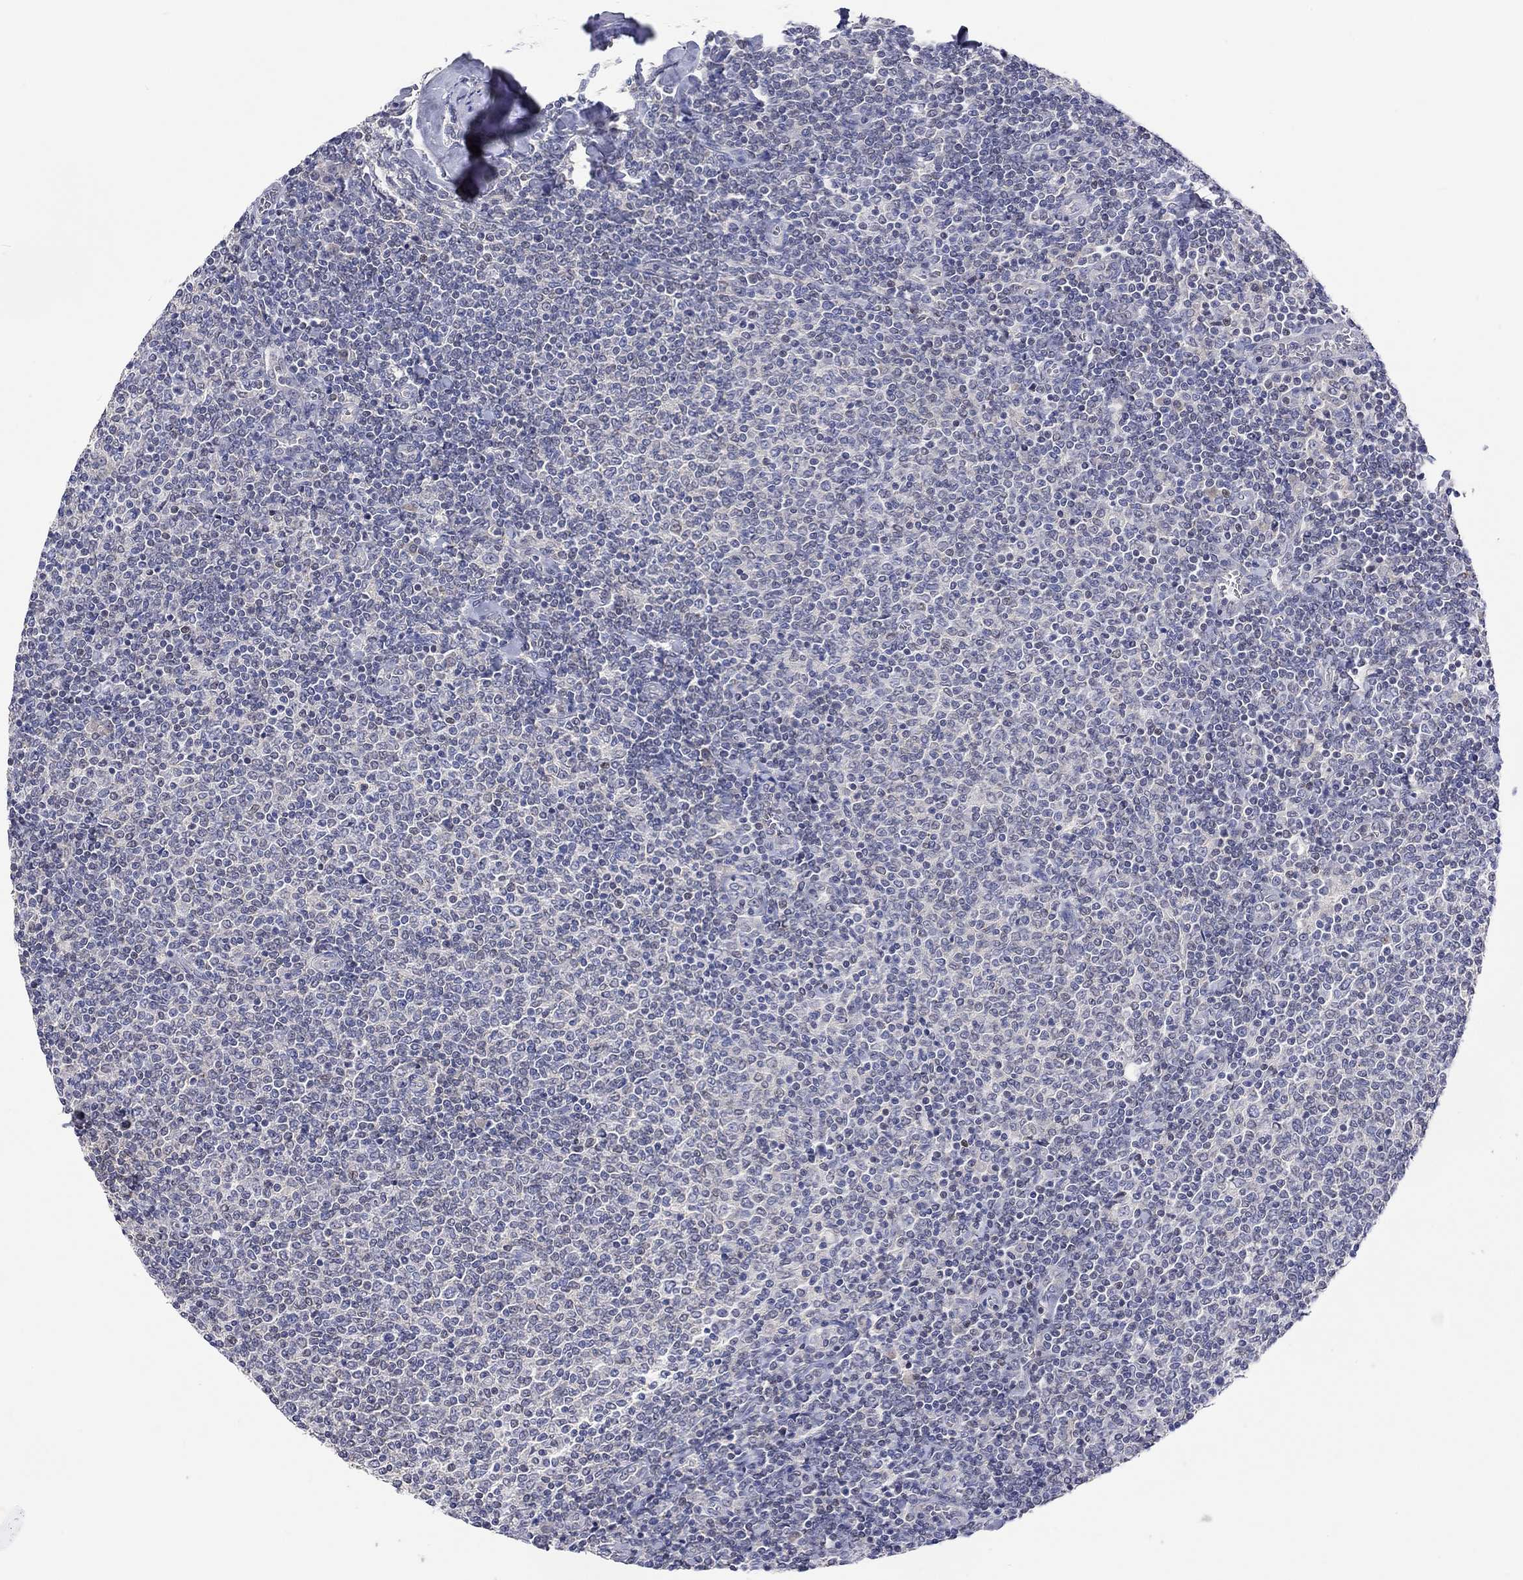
{"staining": {"intensity": "negative", "quantity": "none", "location": "none"}, "tissue": "lymphoma", "cell_type": "Tumor cells", "image_type": "cancer", "snomed": [{"axis": "morphology", "description": "Malignant lymphoma, non-Hodgkin's type, Low grade"}, {"axis": "topography", "description": "Lymph node"}], "caption": "Protein analysis of low-grade malignant lymphoma, non-Hodgkin's type reveals no significant expression in tumor cells.", "gene": "LRFN4", "patient": {"sex": "male", "age": 52}}